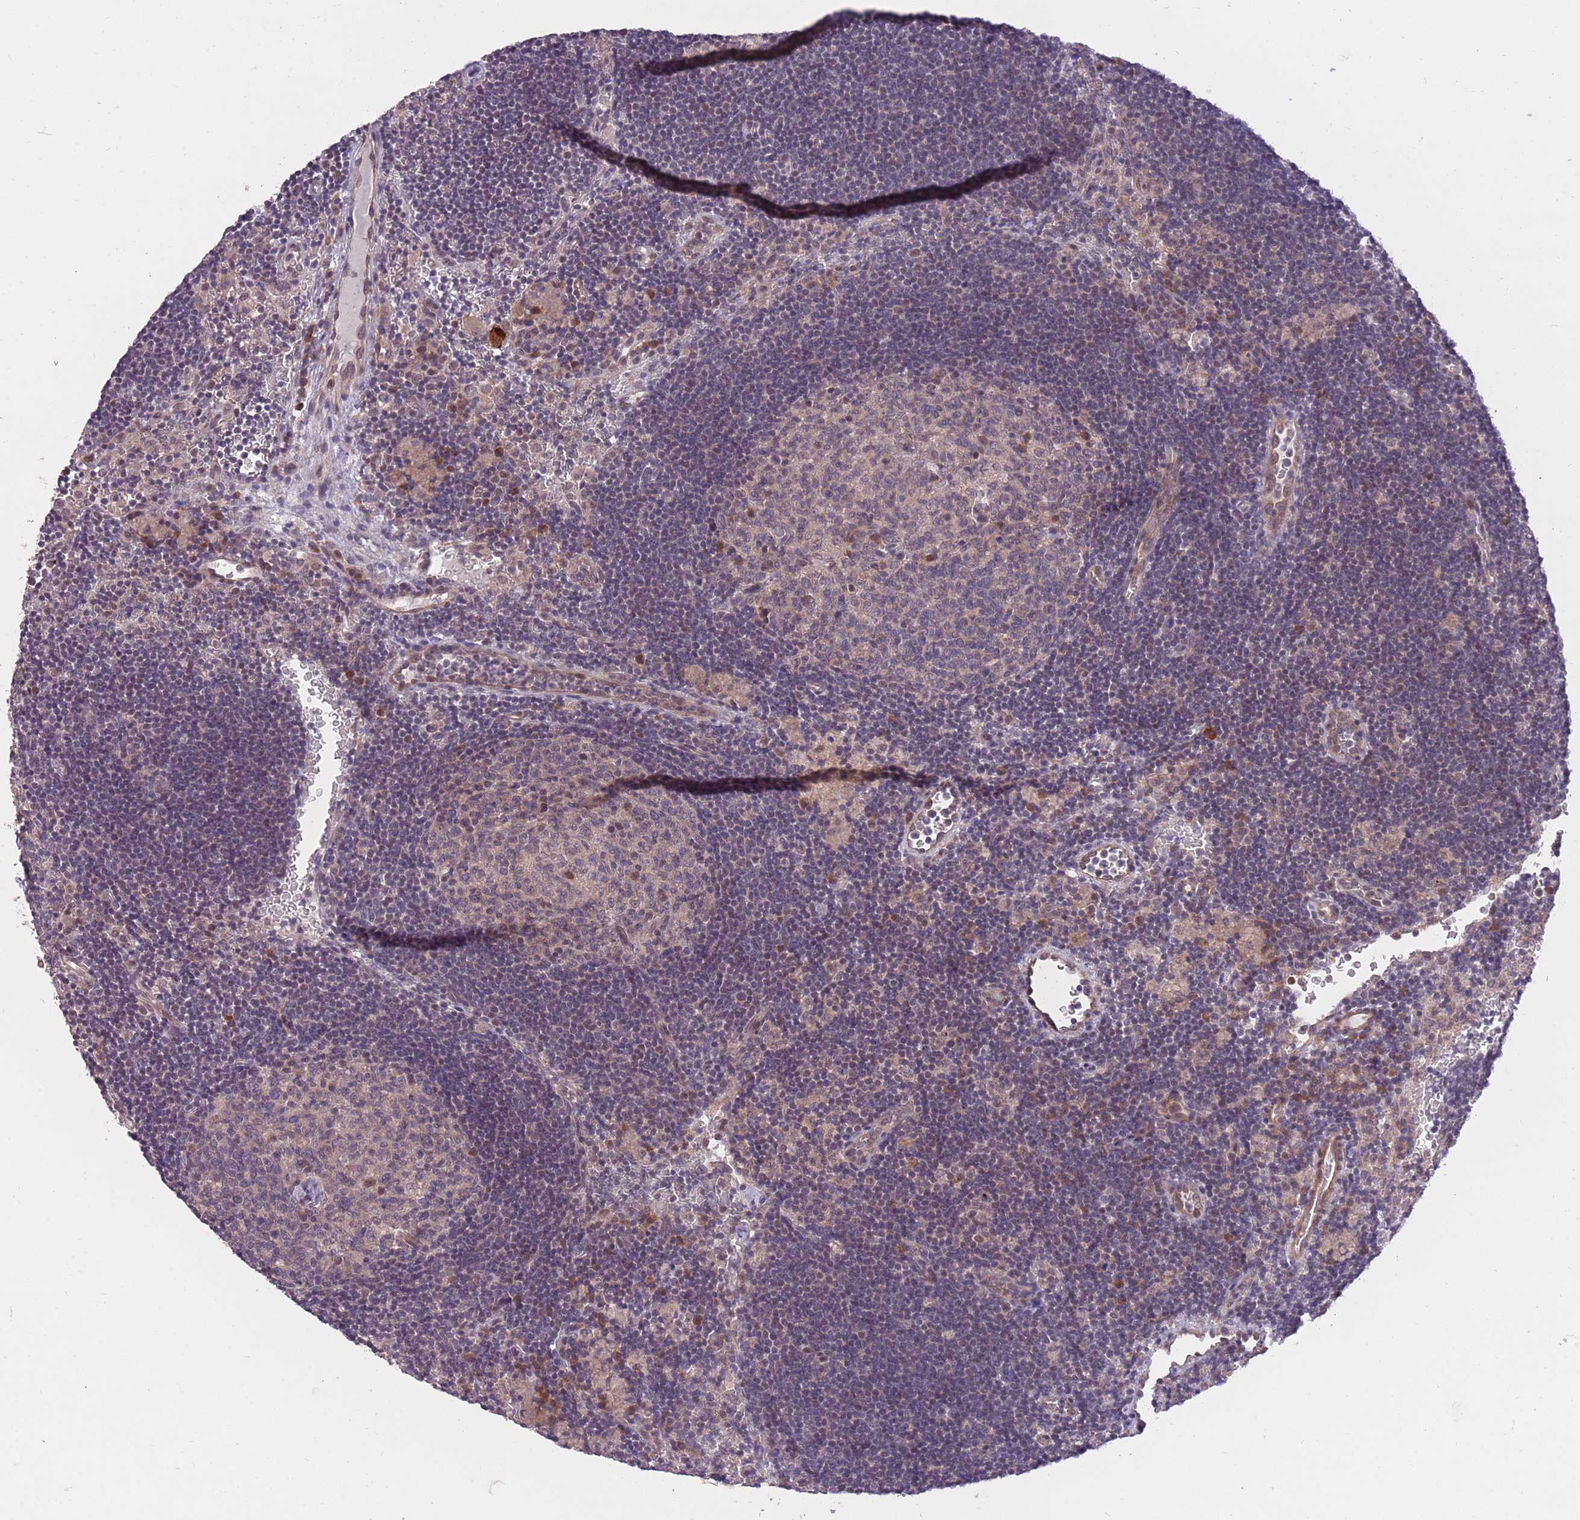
{"staining": {"intensity": "negative", "quantity": "none", "location": "none"}, "tissue": "lymph node", "cell_type": "Germinal center cells", "image_type": "normal", "snomed": [{"axis": "morphology", "description": "Normal tissue, NOS"}, {"axis": "topography", "description": "Lymph node"}], "caption": "There is no significant expression in germinal center cells of lymph node. (DAB immunohistochemistry visualized using brightfield microscopy, high magnification).", "gene": "ELOA2", "patient": {"sex": "male", "age": 62}}